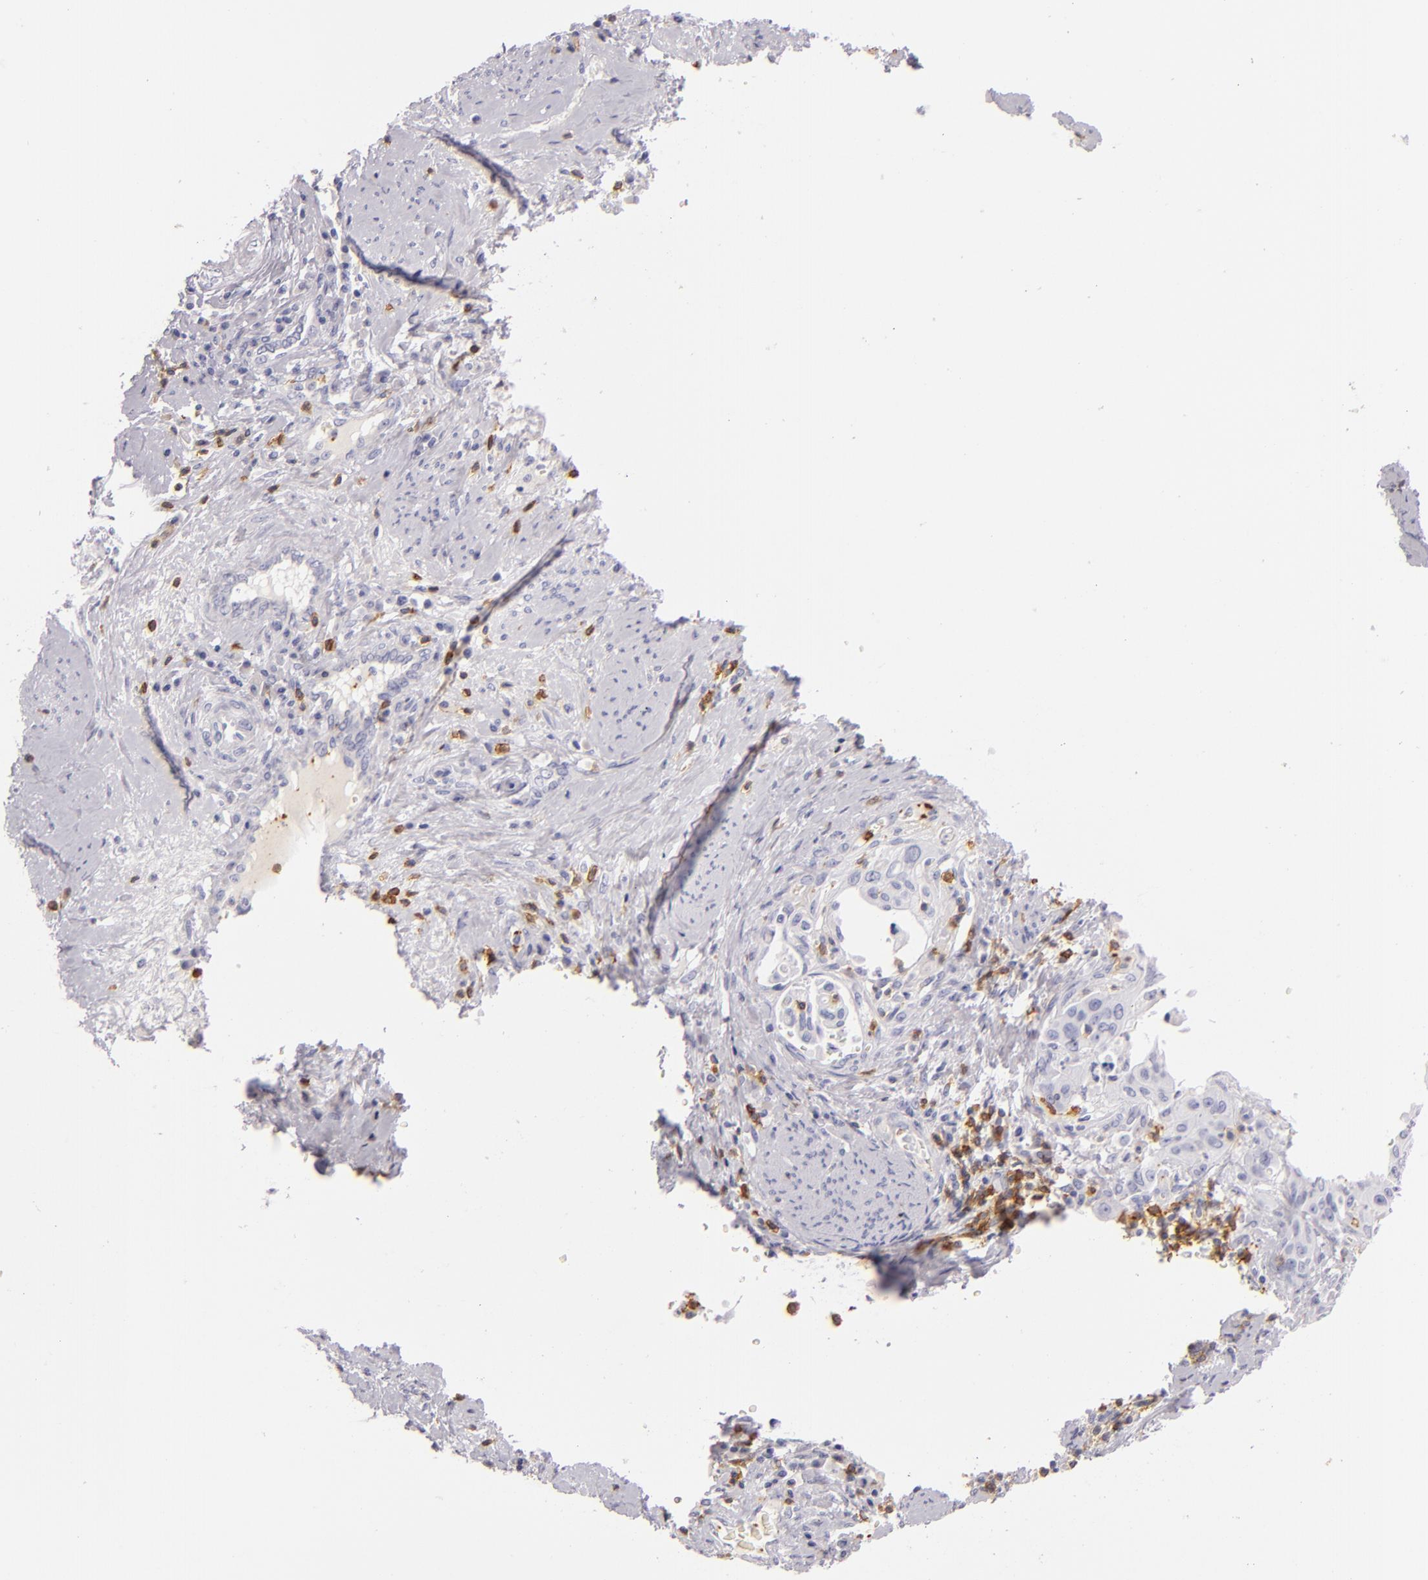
{"staining": {"intensity": "negative", "quantity": "none", "location": "none"}, "tissue": "cervical cancer", "cell_type": "Tumor cells", "image_type": "cancer", "snomed": [{"axis": "morphology", "description": "Squamous cell carcinoma, NOS"}, {"axis": "topography", "description": "Cervix"}], "caption": "DAB immunohistochemical staining of human squamous cell carcinoma (cervical) shows no significant staining in tumor cells.", "gene": "LAT", "patient": {"sex": "female", "age": 41}}